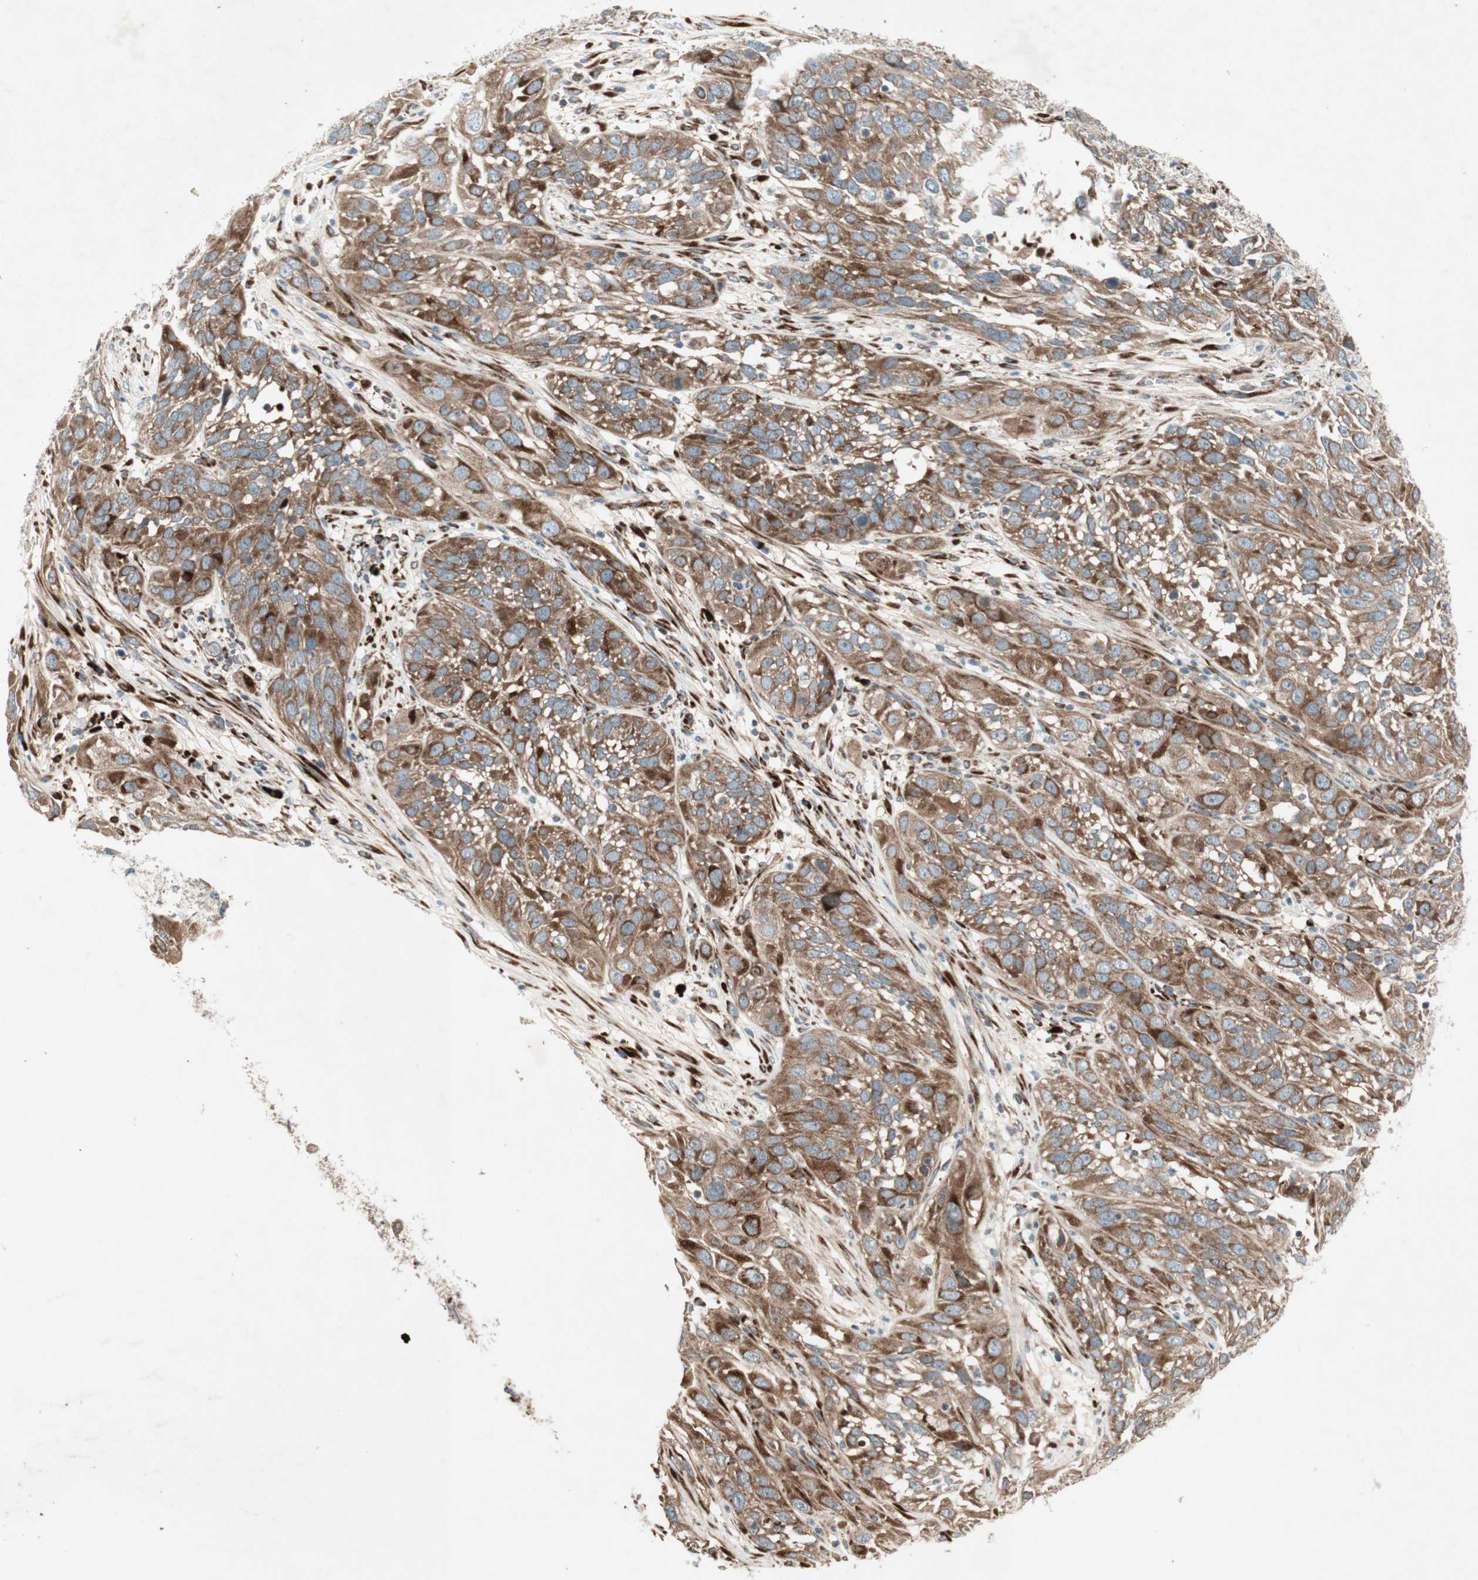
{"staining": {"intensity": "strong", "quantity": ">75%", "location": "cytoplasmic/membranous"}, "tissue": "cervical cancer", "cell_type": "Tumor cells", "image_type": "cancer", "snomed": [{"axis": "morphology", "description": "Squamous cell carcinoma, NOS"}, {"axis": "topography", "description": "Cervix"}], "caption": "Human cervical squamous cell carcinoma stained with a brown dye shows strong cytoplasmic/membranous positive staining in approximately >75% of tumor cells.", "gene": "APOO", "patient": {"sex": "female", "age": 32}}